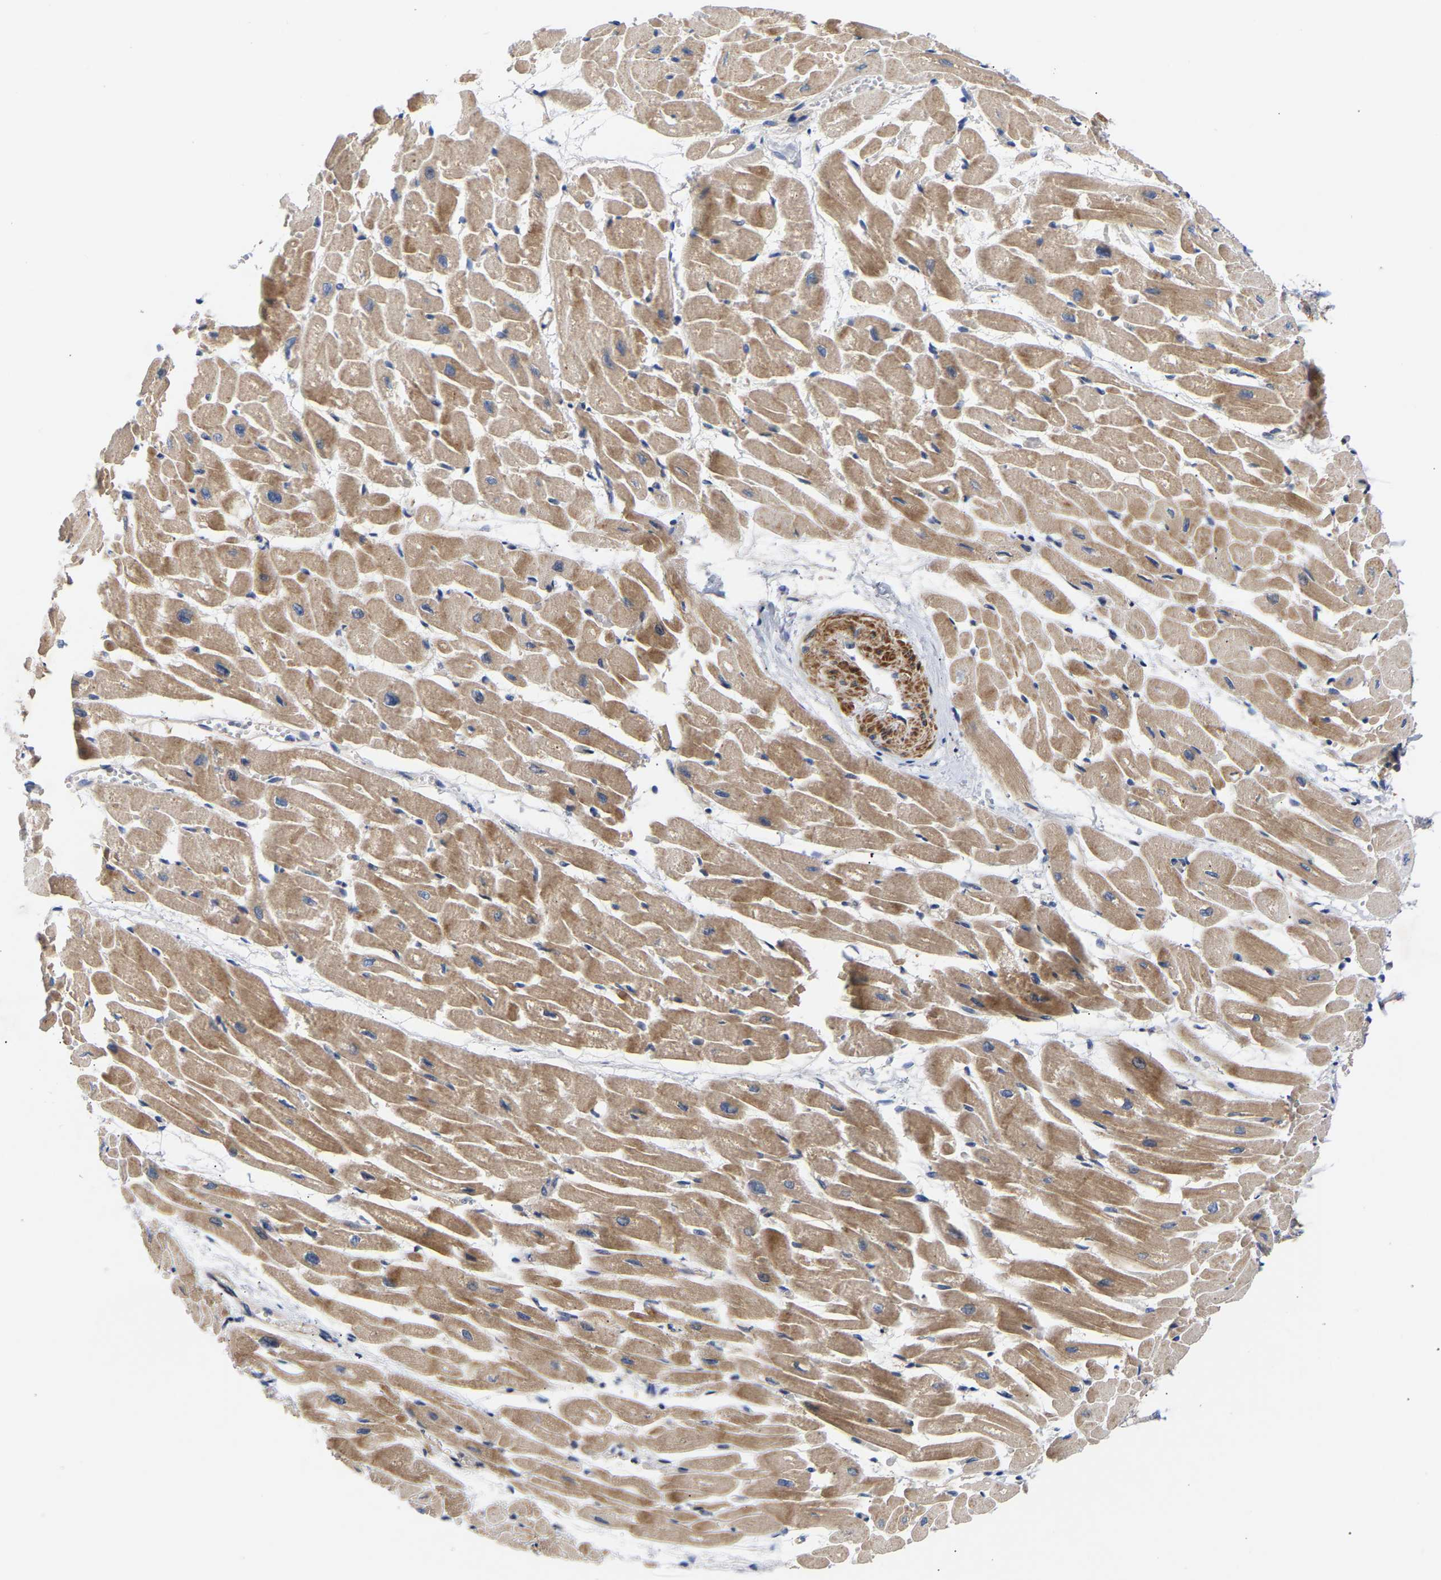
{"staining": {"intensity": "moderate", "quantity": ">75%", "location": "cytoplasmic/membranous"}, "tissue": "heart muscle", "cell_type": "Cardiomyocytes", "image_type": "normal", "snomed": [{"axis": "morphology", "description": "Normal tissue, NOS"}, {"axis": "topography", "description": "Heart"}], "caption": "Cardiomyocytes reveal medium levels of moderate cytoplasmic/membranous expression in about >75% of cells in unremarkable heart muscle.", "gene": "KASH5", "patient": {"sex": "male", "age": 45}}